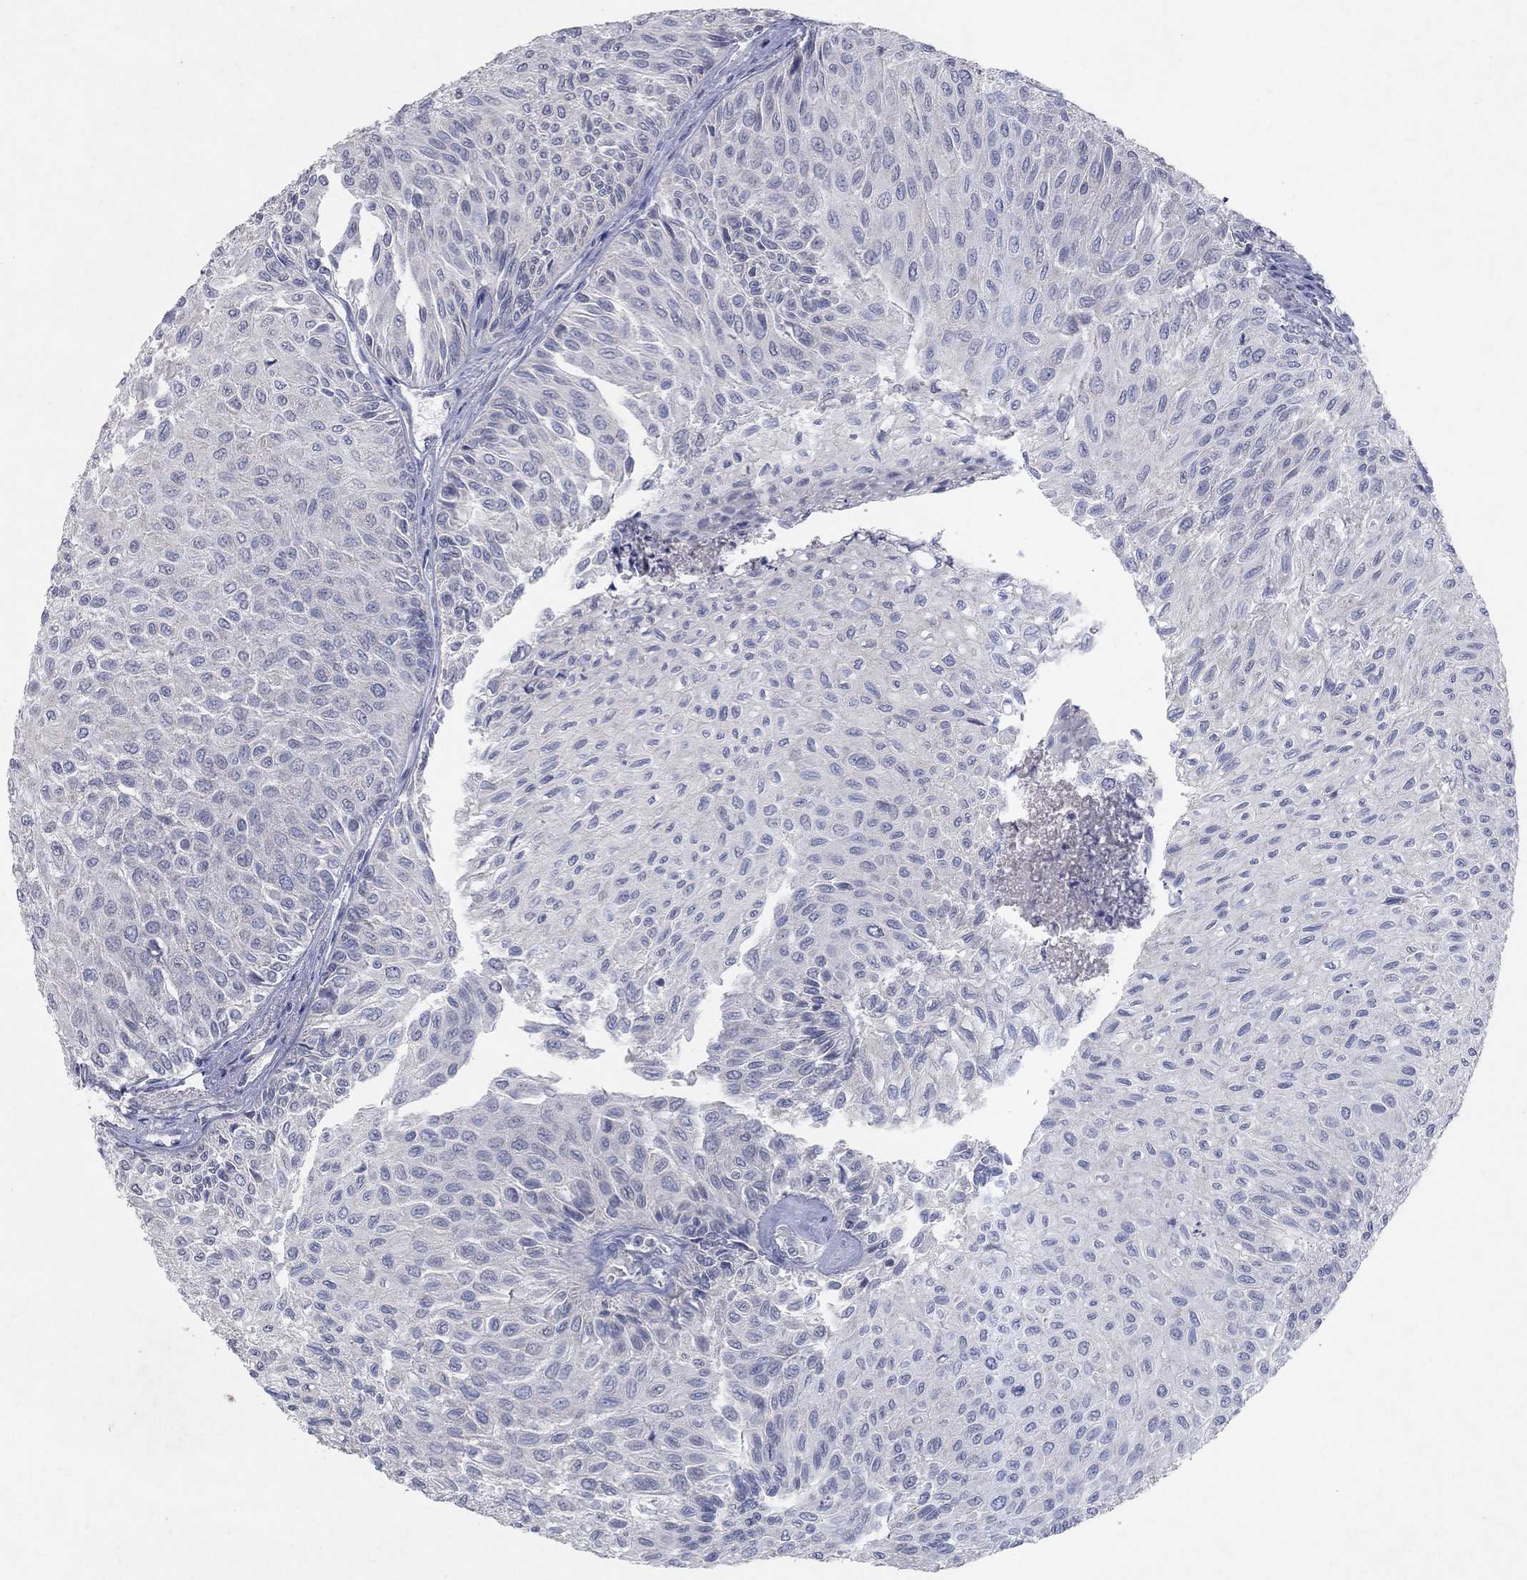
{"staining": {"intensity": "negative", "quantity": "none", "location": "none"}, "tissue": "urothelial cancer", "cell_type": "Tumor cells", "image_type": "cancer", "snomed": [{"axis": "morphology", "description": "Urothelial carcinoma, Low grade"}, {"axis": "topography", "description": "Urinary bladder"}], "caption": "There is no significant positivity in tumor cells of urothelial cancer.", "gene": "KRT40", "patient": {"sex": "male", "age": 78}}